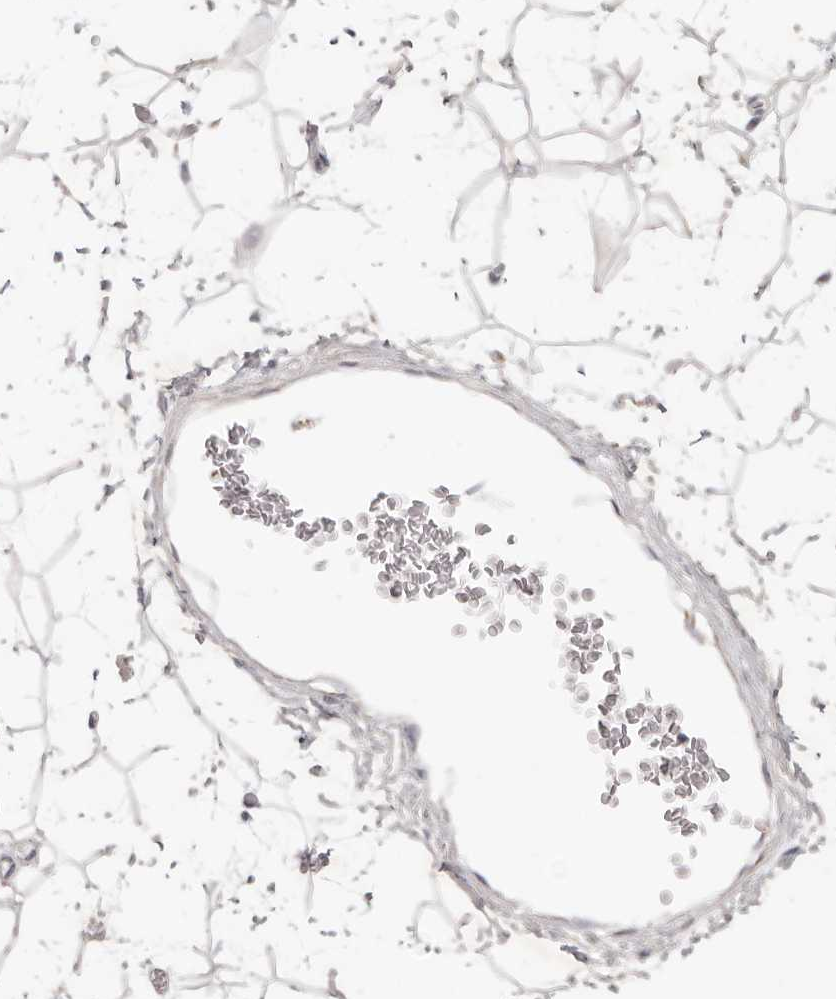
{"staining": {"intensity": "negative", "quantity": "none", "location": "none"}, "tissue": "adipose tissue", "cell_type": "Adipocytes", "image_type": "normal", "snomed": [{"axis": "morphology", "description": "Normal tissue, NOS"}, {"axis": "topography", "description": "Soft tissue"}], "caption": "Adipose tissue was stained to show a protein in brown. There is no significant staining in adipocytes.", "gene": "TFB2M", "patient": {"sex": "male", "age": 72}}